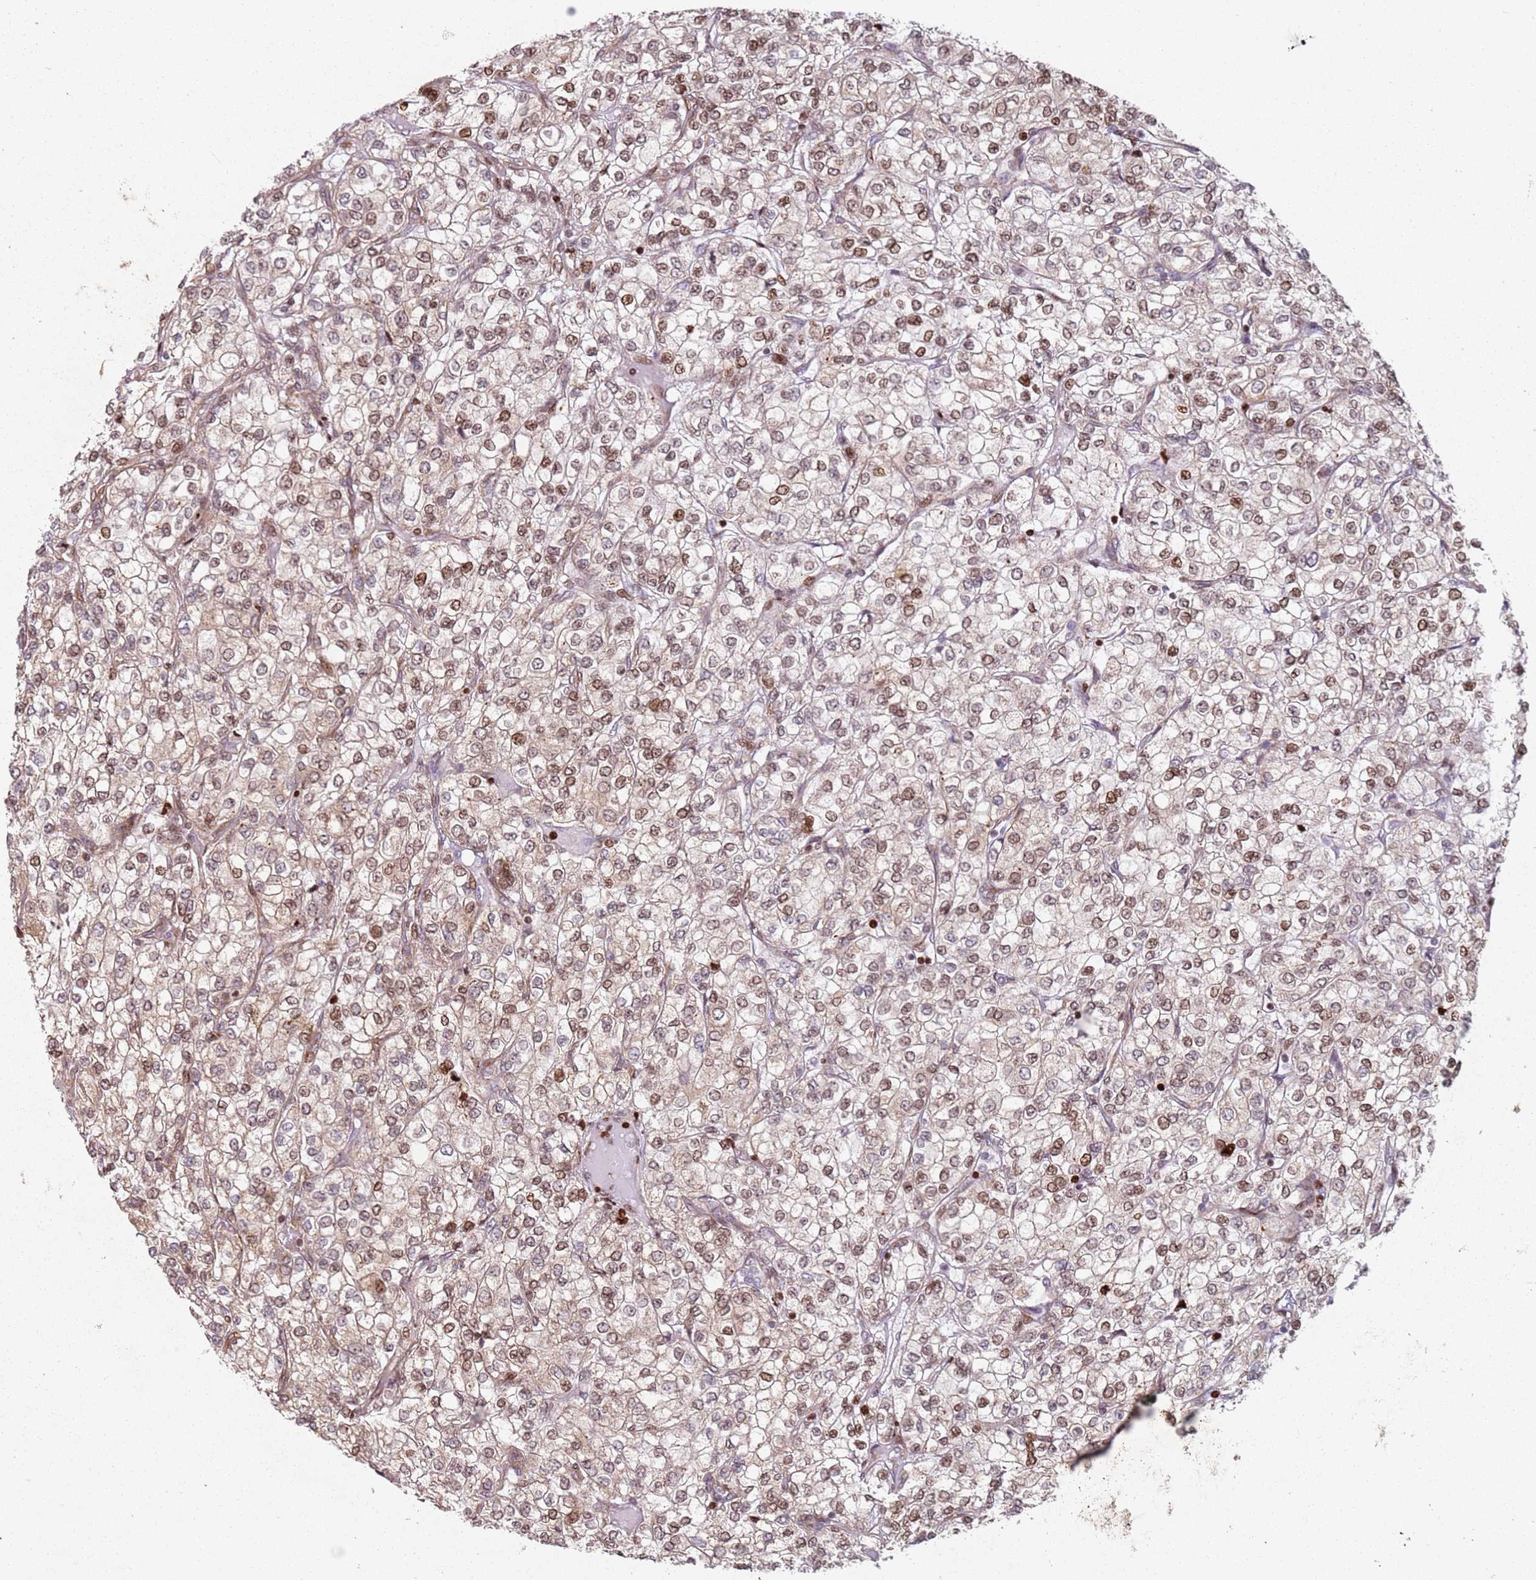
{"staining": {"intensity": "moderate", "quantity": ">75%", "location": "nuclear"}, "tissue": "renal cancer", "cell_type": "Tumor cells", "image_type": "cancer", "snomed": [{"axis": "morphology", "description": "Adenocarcinoma, NOS"}, {"axis": "topography", "description": "Kidney"}], "caption": "A histopathology image of human renal cancer stained for a protein demonstrates moderate nuclear brown staining in tumor cells.", "gene": "HNRNPLL", "patient": {"sex": "male", "age": 80}}